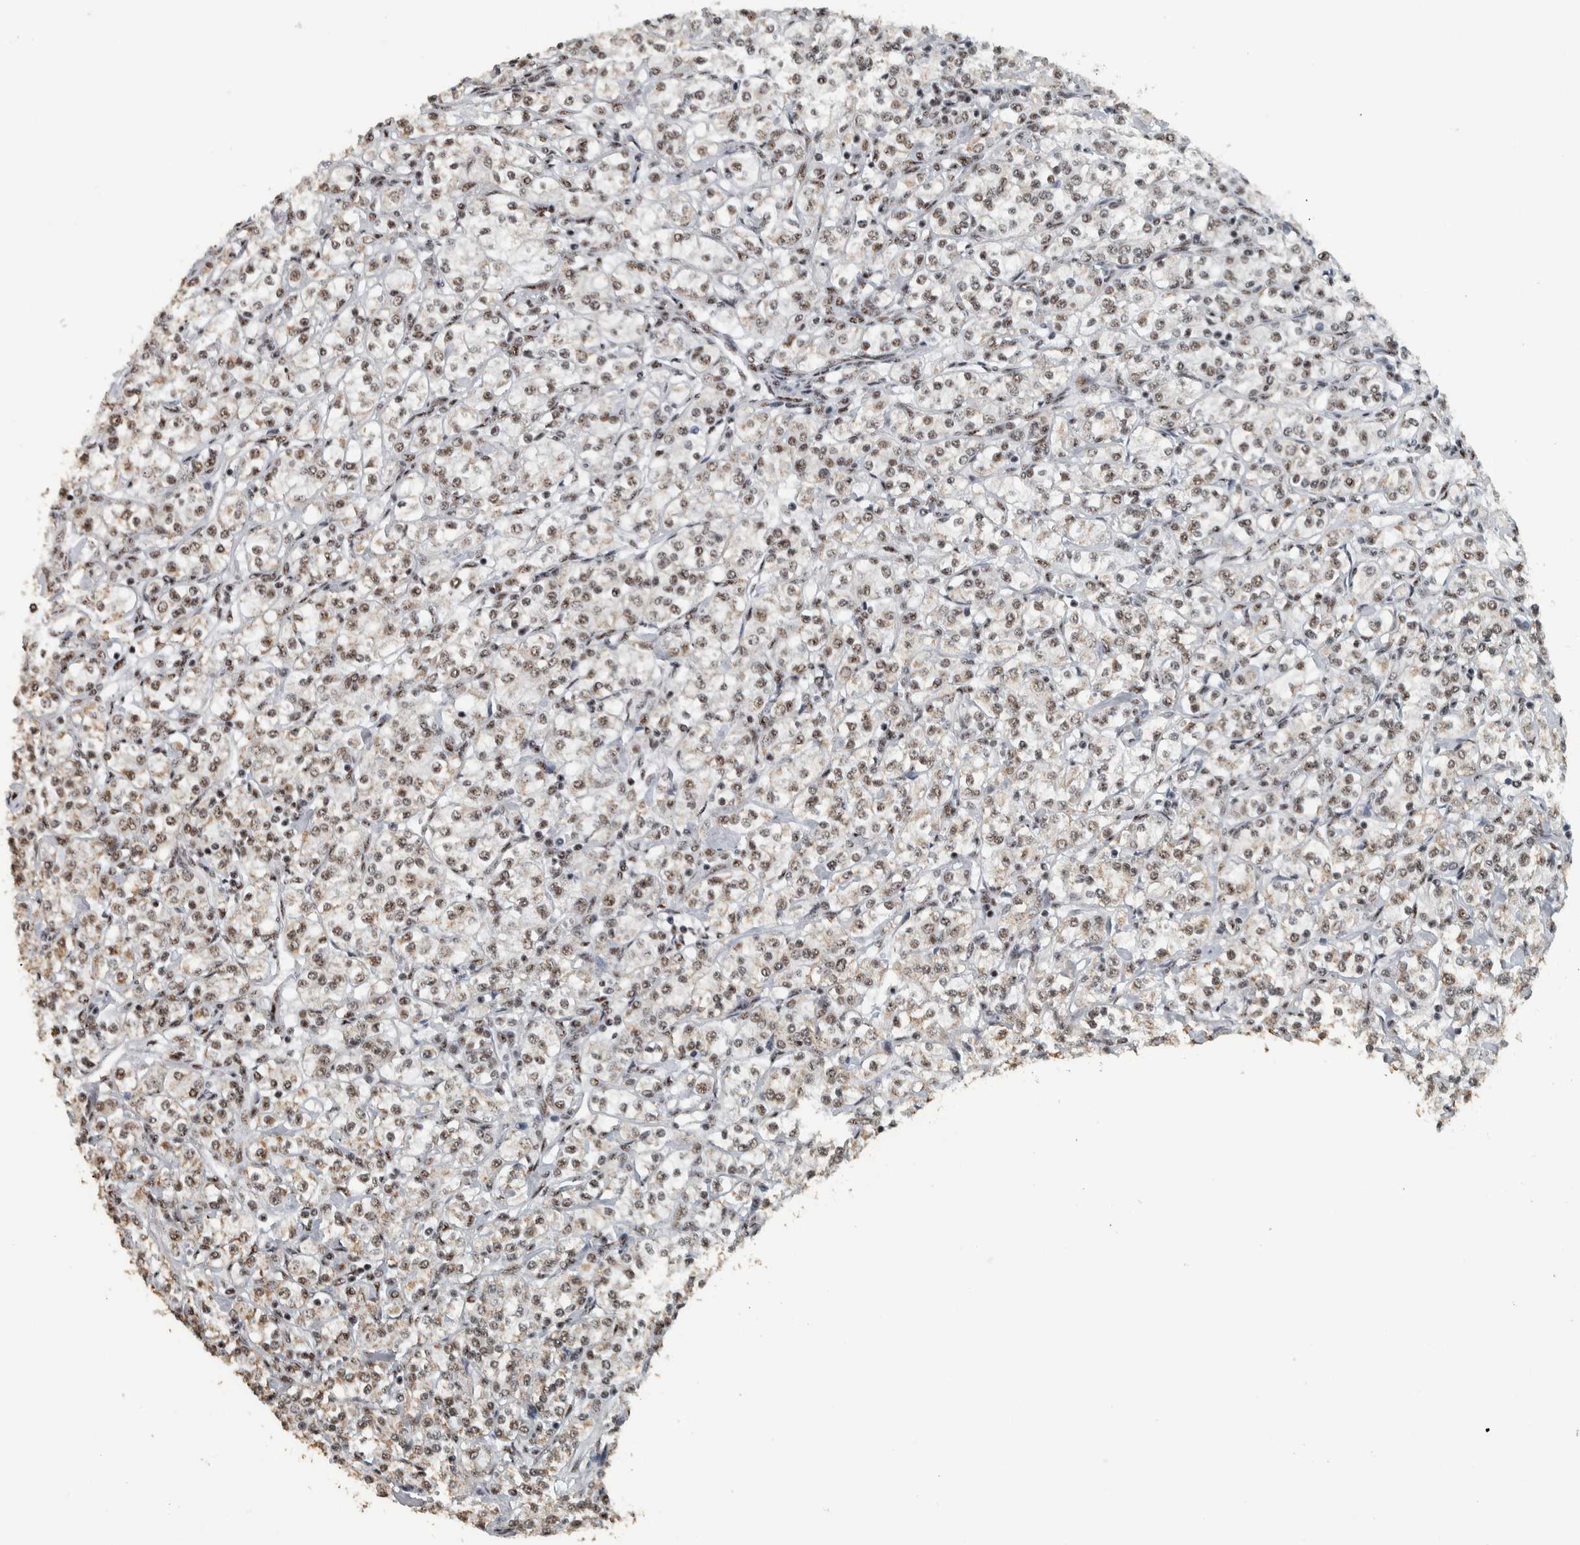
{"staining": {"intensity": "moderate", "quantity": ">75%", "location": "nuclear"}, "tissue": "renal cancer", "cell_type": "Tumor cells", "image_type": "cancer", "snomed": [{"axis": "morphology", "description": "Adenocarcinoma, NOS"}, {"axis": "topography", "description": "Kidney"}], "caption": "Immunohistochemistry staining of renal cancer, which exhibits medium levels of moderate nuclear positivity in about >75% of tumor cells indicating moderate nuclear protein staining. The staining was performed using DAB (3,3'-diaminobenzidine) (brown) for protein detection and nuclei were counterstained in hematoxylin (blue).", "gene": "SON", "patient": {"sex": "male", "age": 77}}